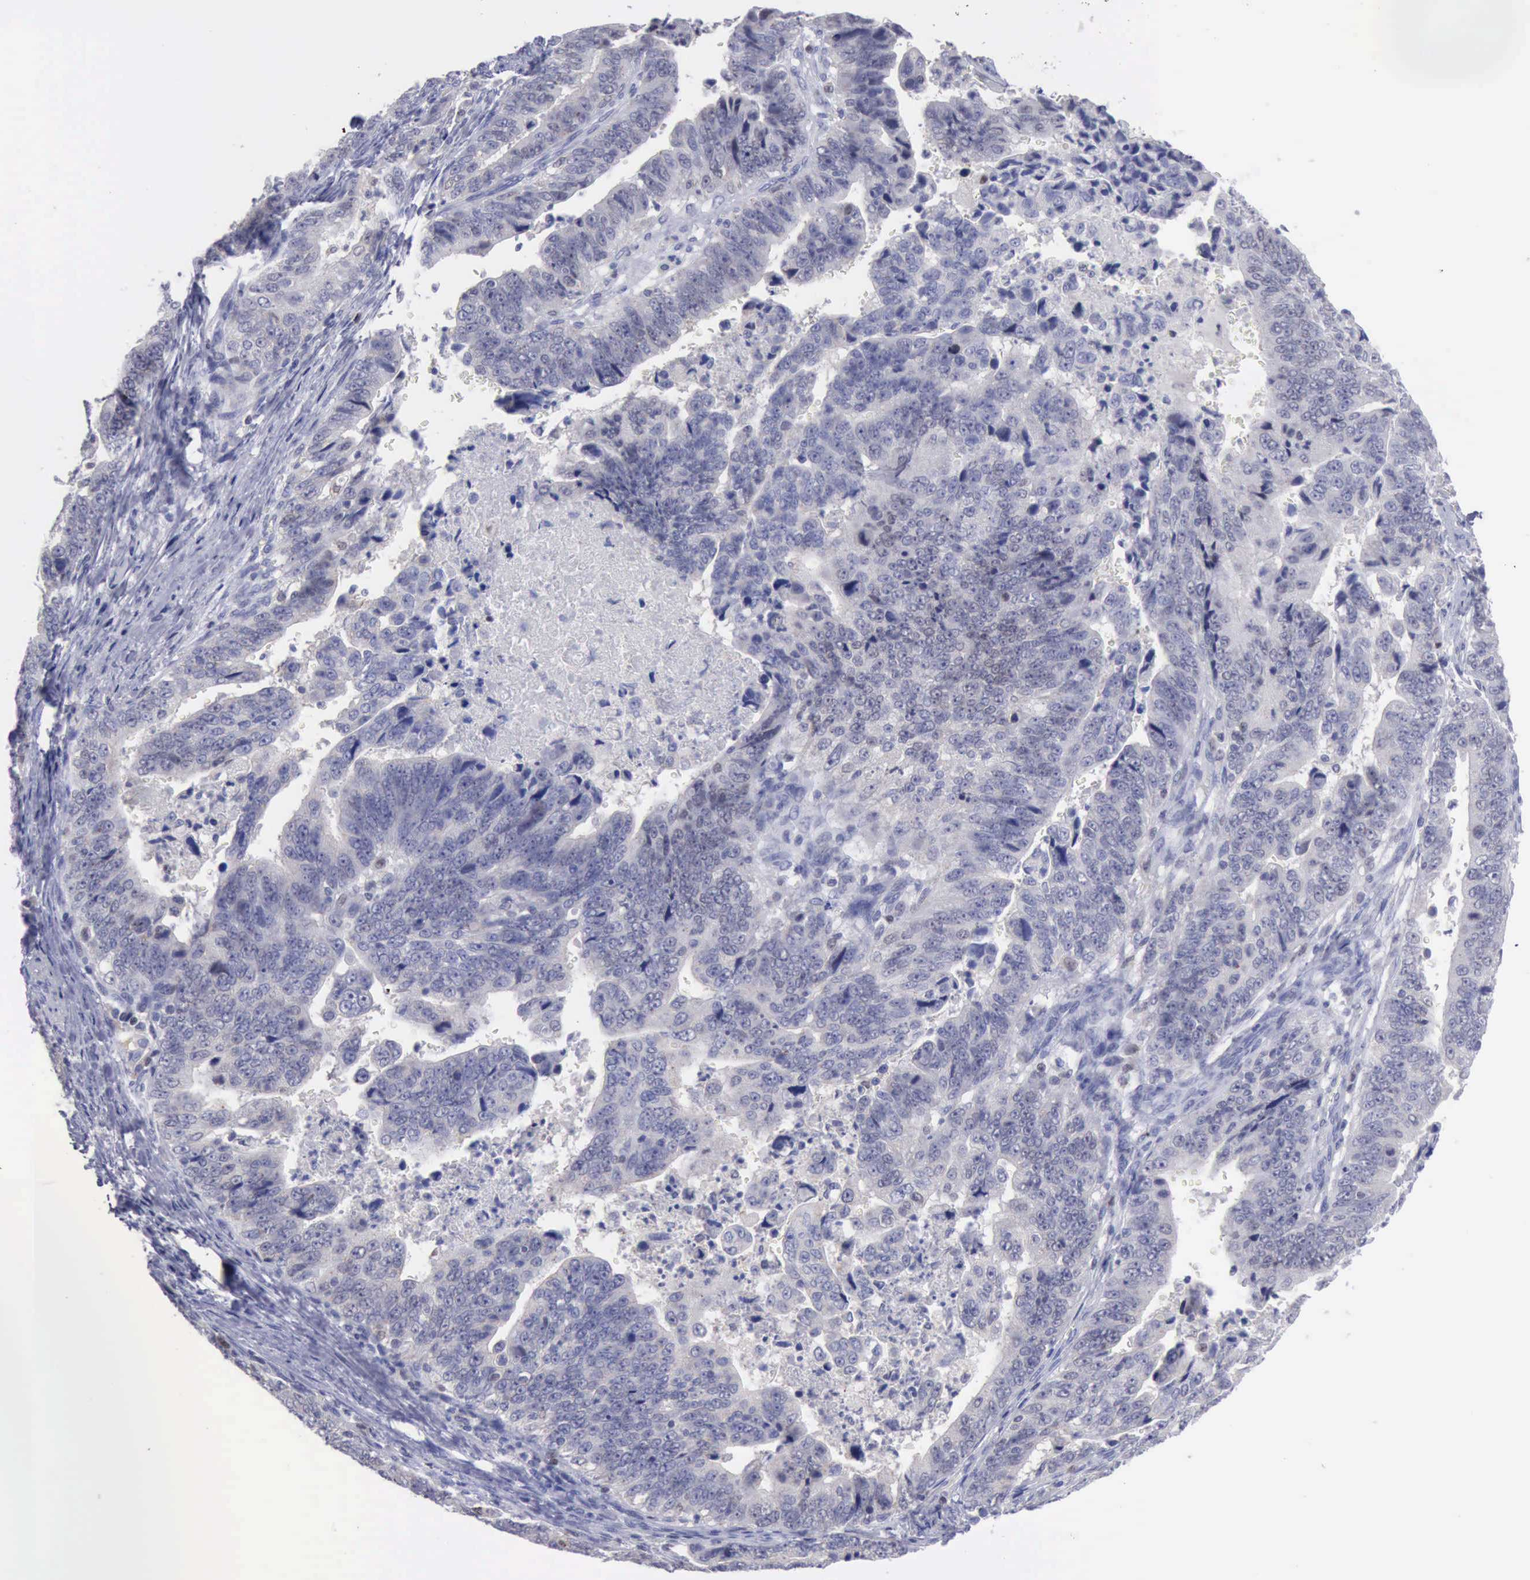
{"staining": {"intensity": "negative", "quantity": "none", "location": "none"}, "tissue": "stomach cancer", "cell_type": "Tumor cells", "image_type": "cancer", "snomed": [{"axis": "morphology", "description": "Adenocarcinoma, NOS"}, {"axis": "topography", "description": "Stomach, upper"}], "caption": "Tumor cells are negative for brown protein staining in stomach cancer.", "gene": "SATB2", "patient": {"sex": "female", "age": 50}}